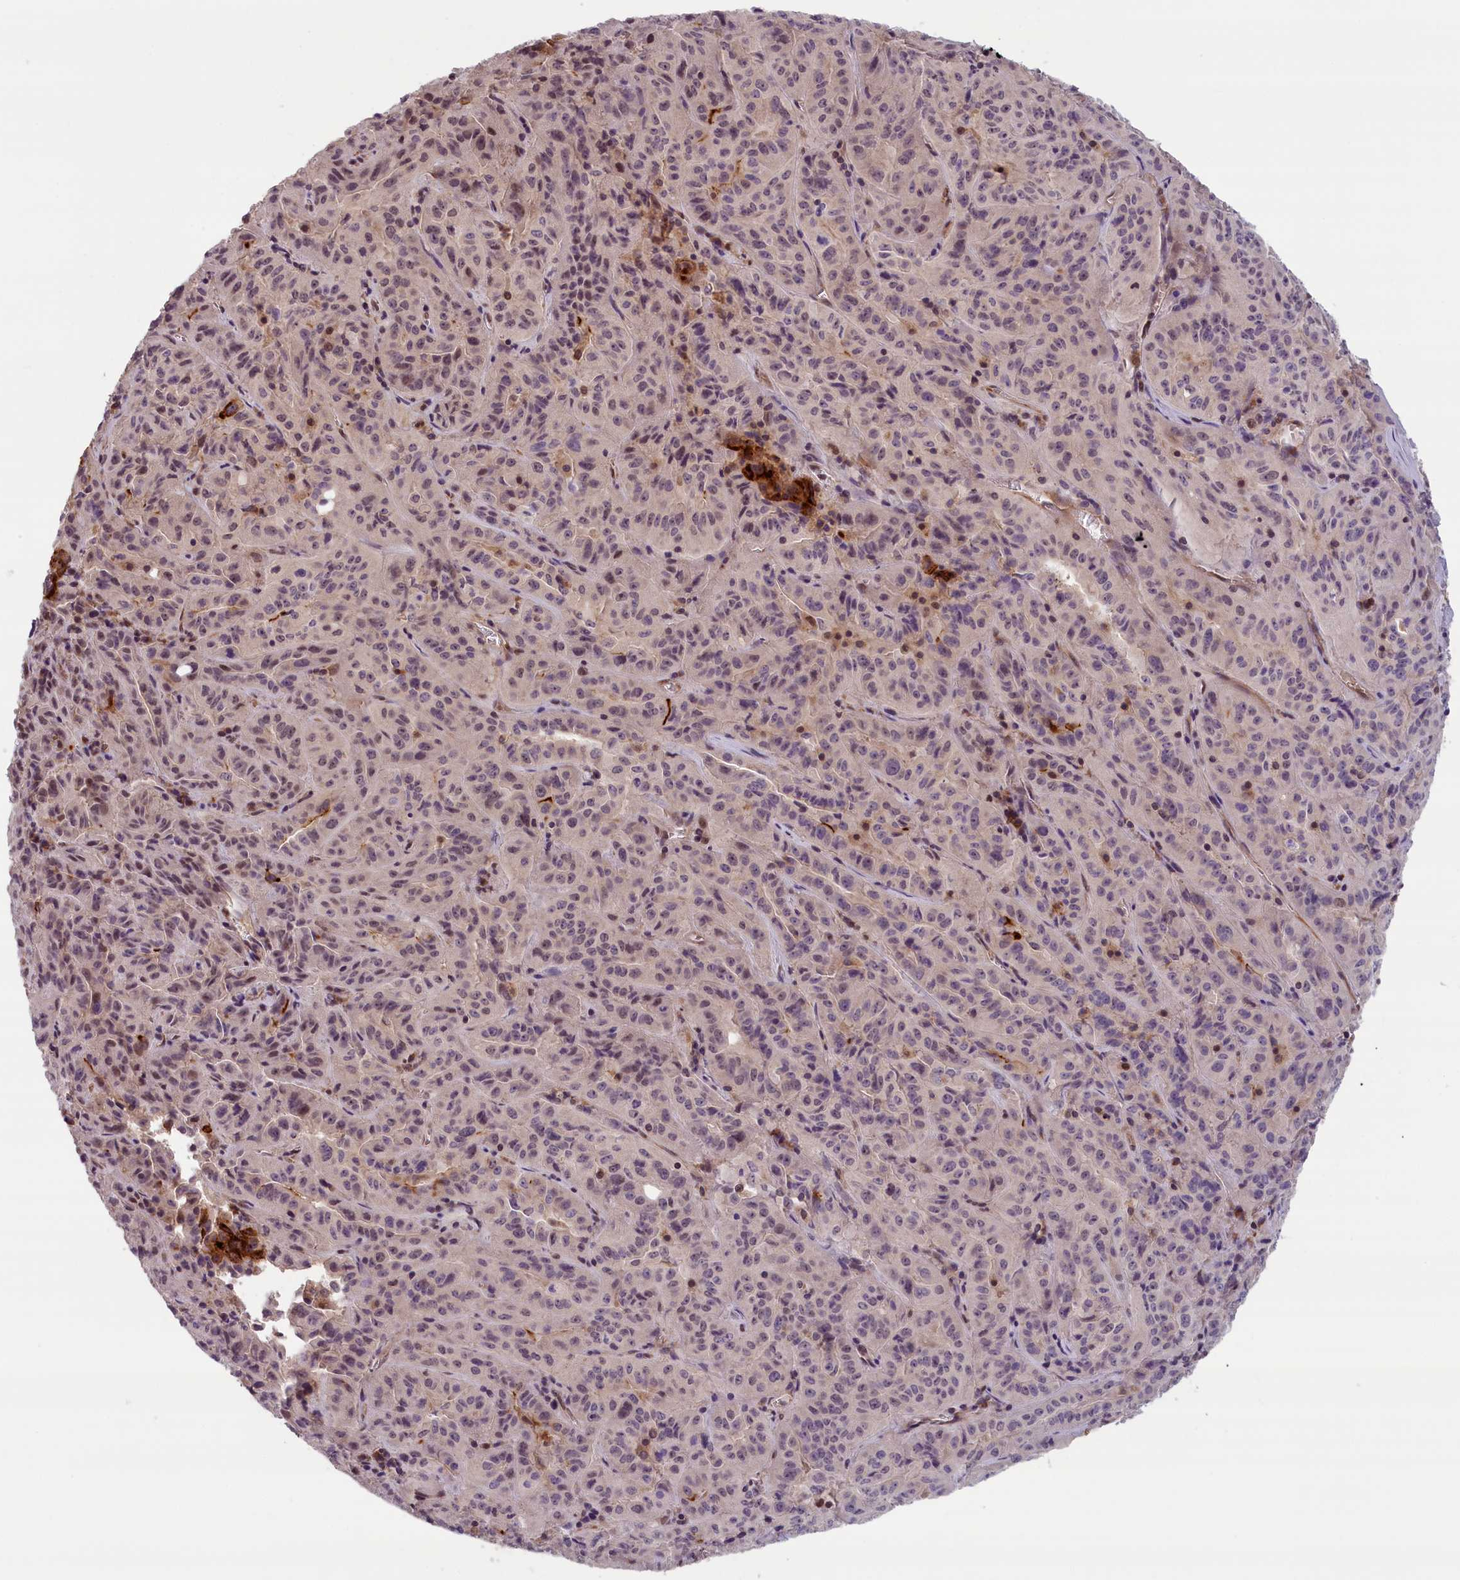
{"staining": {"intensity": "weak", "quantity": "25%-75%", "location": "nuclear"}, "tissue": "pancreatic cancer", "cell_type": "Tumor cells", "image_type": "cancer", "snomed": [{"axis": "morphology", "description": "Adenocarcinoma, NOS"}, {"axis": "topography", "description": "Pancreas"}], "caption": "The photomicrograph exhibits staining of pancreatic cancer, revealing weak nuclear protein positivity (brown color) within tumor cells. The staining was performed using DAB, with brown indicating positive protein expression. Nuclei are stained blue with hematoxylin.", "gene": "KCNK6", "patient": {"sex": "male", "age": 63}}